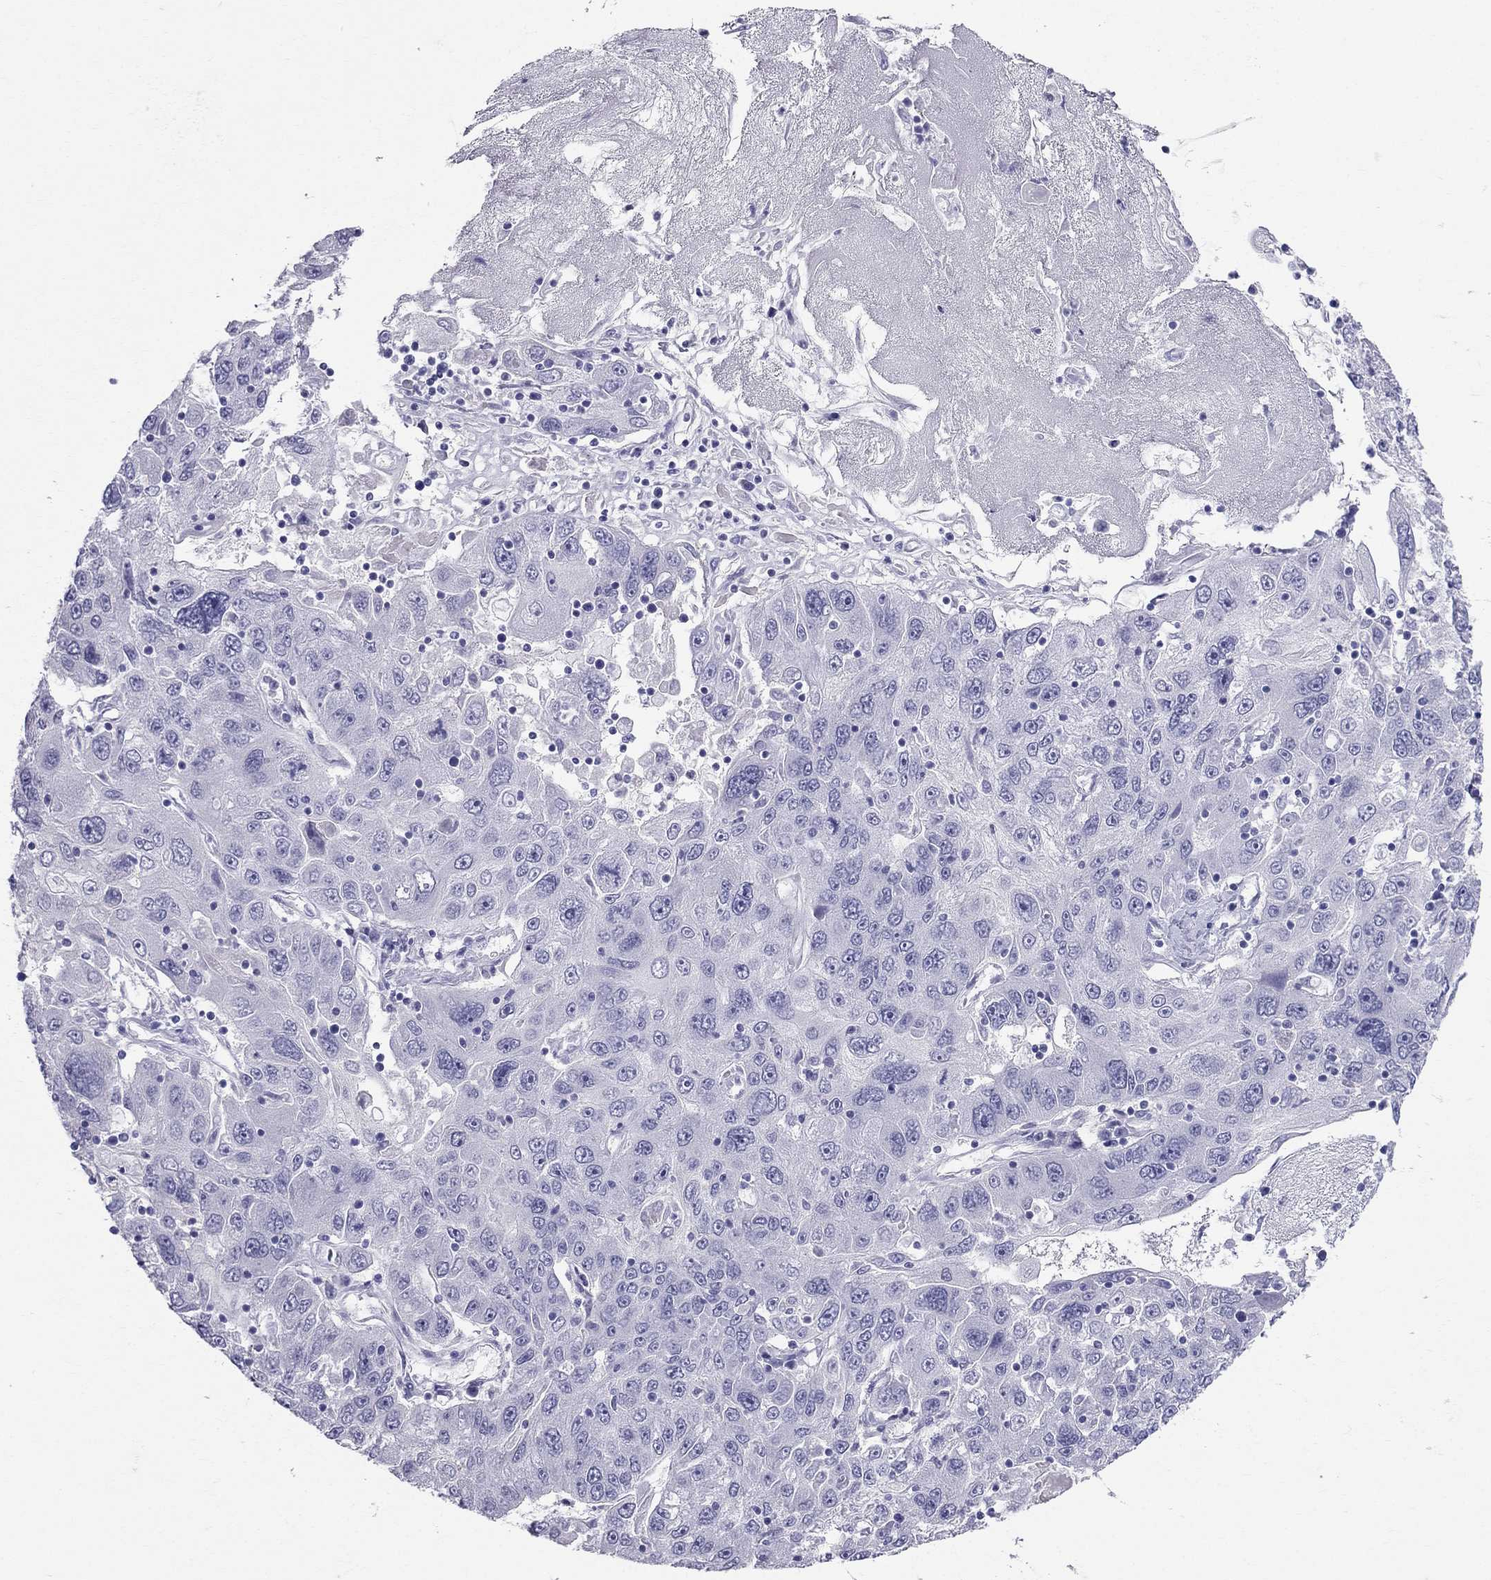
{"staining": {"intensity": "negative", "quantity": "none", "location": "none"}, "tissue": "stomach cancer", "cell_type": "Tumor cells", "image_type": "cancer", "snomed": [{"axis": "morphology", "description": "Adenocarcinoma, NOS"}, {"axis": "topography", "description": "Stomach"}], "caption": "This is an immunohistochemistry photomicrograph of stomach cancer (adenocarcinoma). There is no positivity in tumor cells.", "gene": "DNAAF6", "patient": {"sex": "male", "age": 56}}